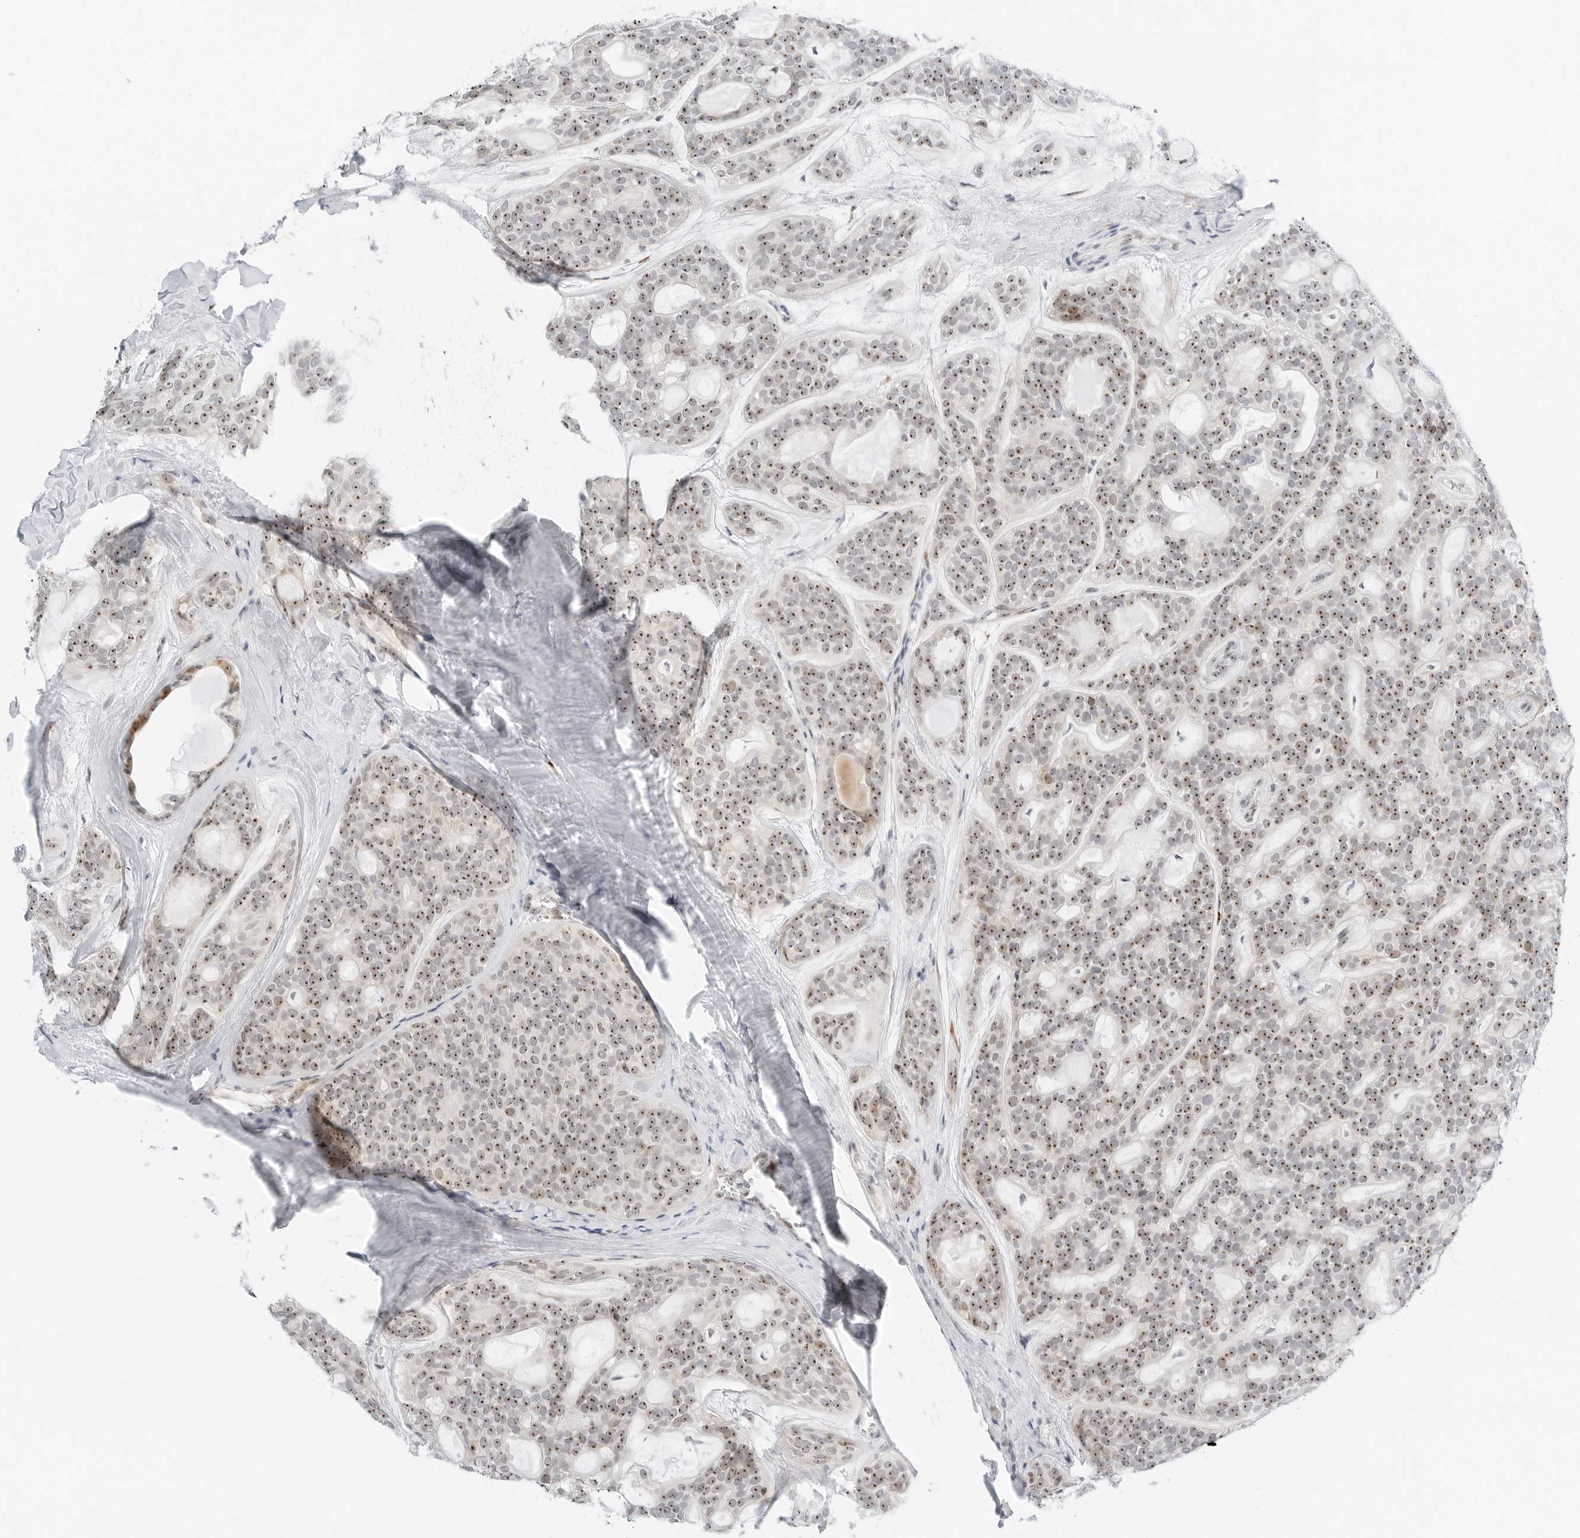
{"staining": {"intensity": "moderate", "quantity": ">75%", "location": "cytoplasmic/membranous,nuclear"}, "tissue": "head and neck cancer", "cell_type": "Tumor cells", "image_type": "cancer", "snomed": [{"axis": "morphology", "description": "Adenocarcinoma, NOS"}, {"axis": "topography", "description": "Head-Neck"}], "caption": "DAB immunohistochemical staining of human head and neck cancer (adenocarcinoma) exhibits moderate cytoplasmic/membranous and nuclear protein positivity in approximately >75% of tumor cells.", "gene": "RIMKLA", "patient": {"sex": "male", "age": 66}}